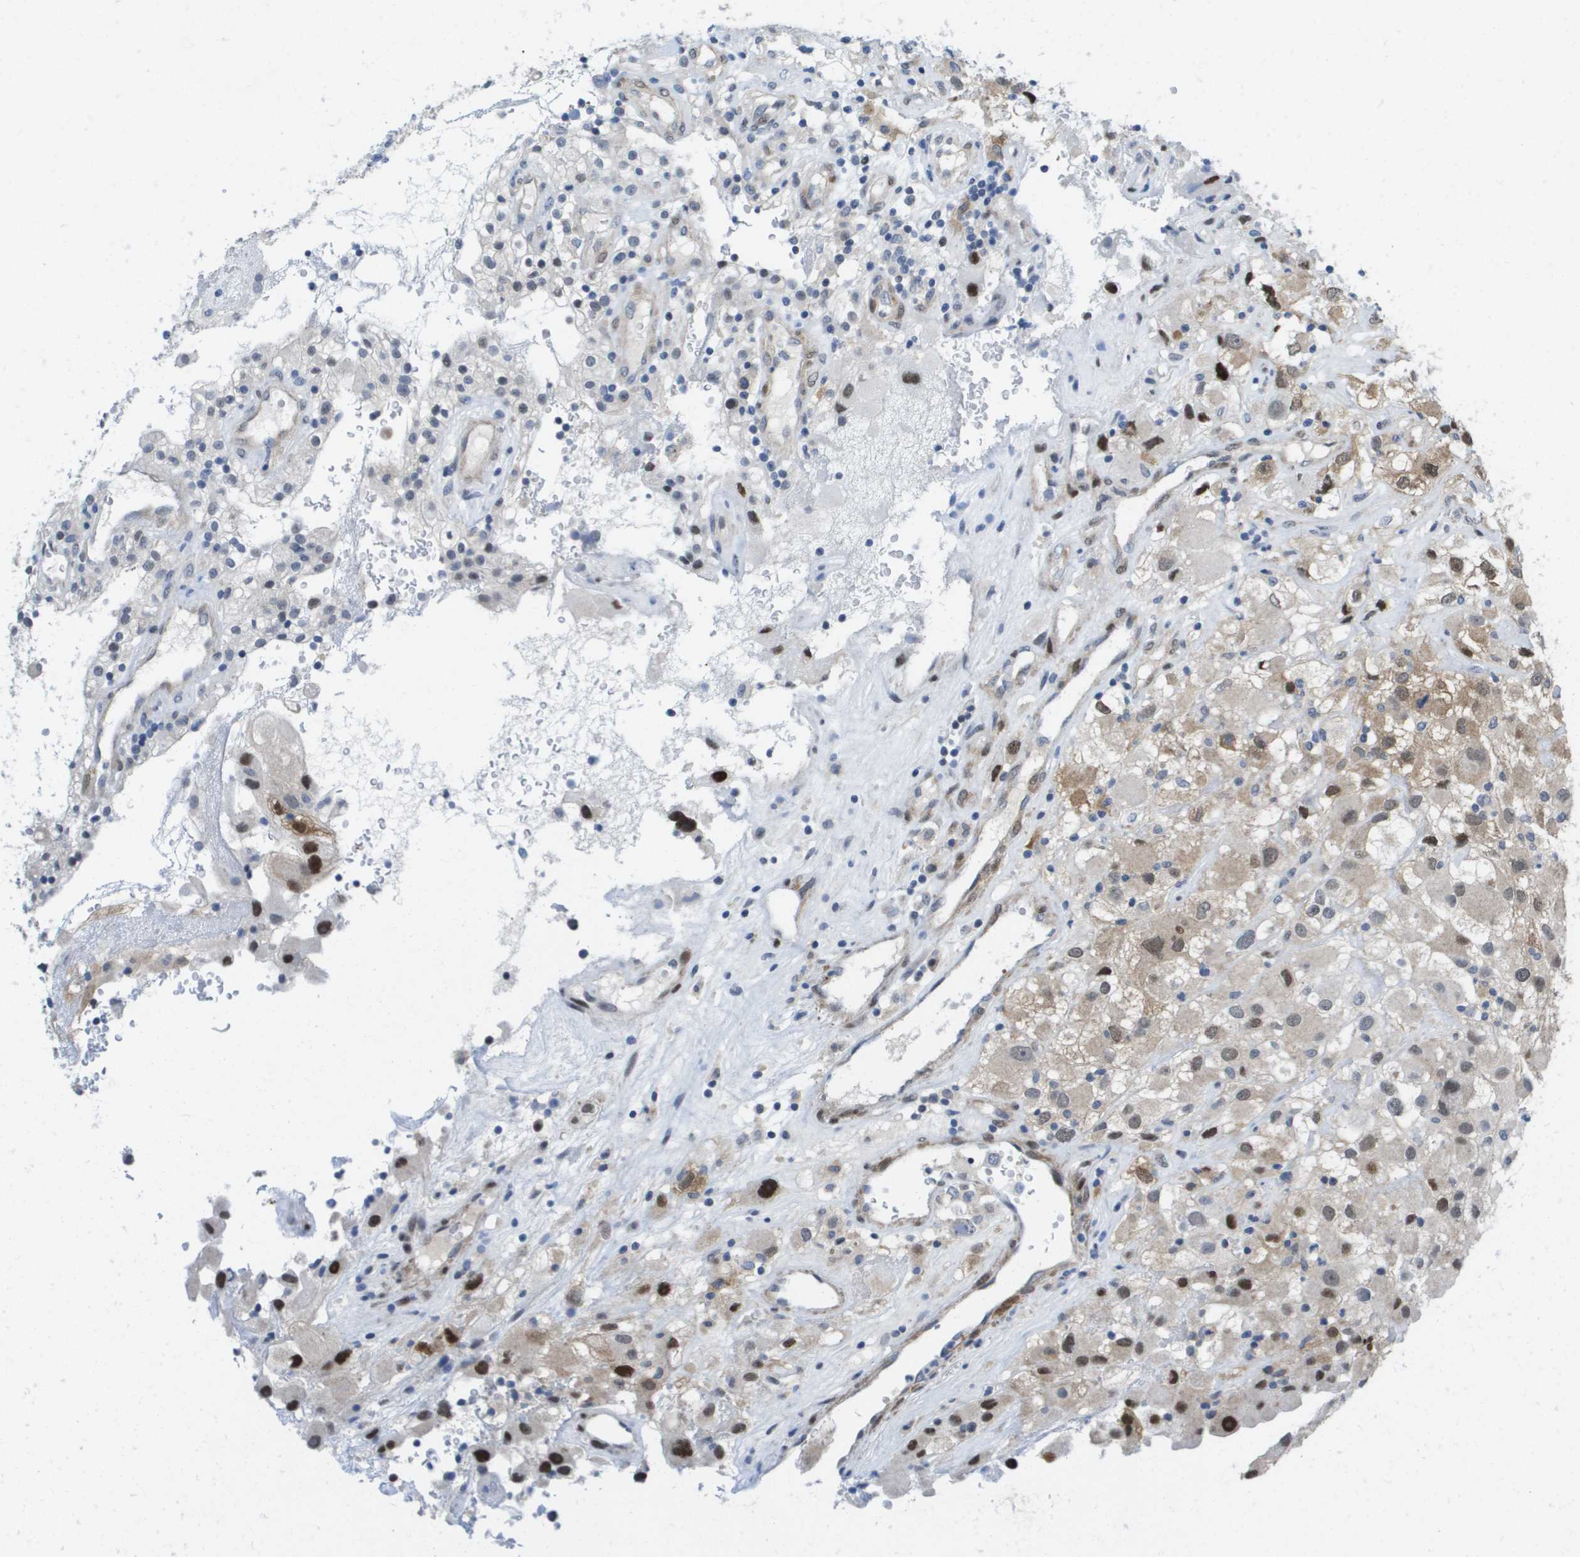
{"staining": {"intensity": "strong", "quantity": "<25%", "location": "nuclear"}, "tissue": "renal cancer", "cell_type": "Tumor cells", "image_type": "cancer", "snomed": [{"axis": "morphology", "description": "Adenocarcinoma, NOS"}, {"axis": "topography", "description": "Kidney"}], "caption": "An image of human renal cancer stained for a protein demonstrates strong nuclear brown staining in tumor cells. The staining is performed using DAB (3,3'-diaminobenzidine) brown chromogen to label protein expression. The nuclei are counter-stained blue using hematoxylin.", "gene": "FKBP4", "patient": {"sex": "female", "age": 52}}